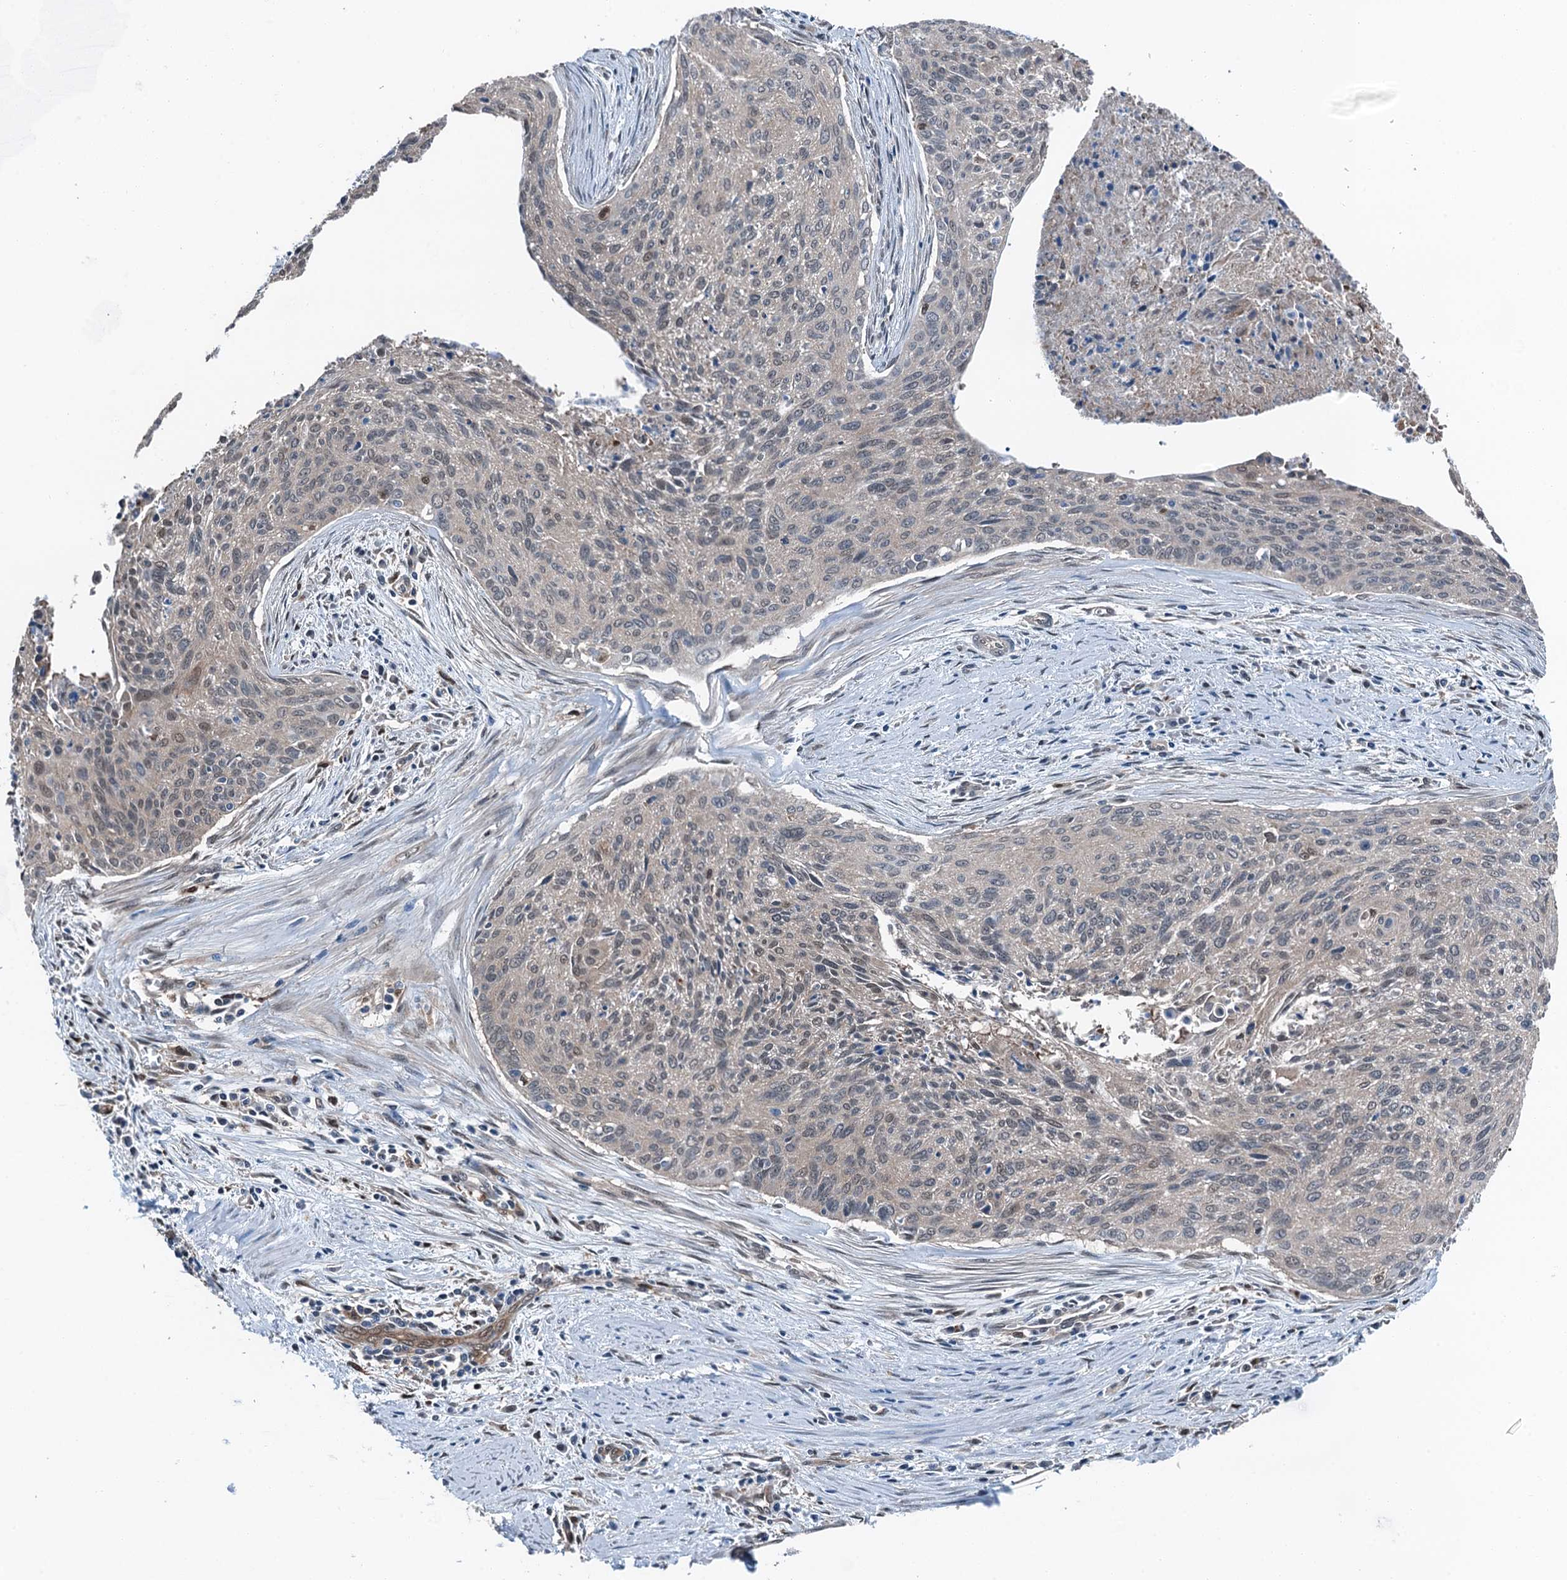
{"staining": {"intensity": "negative", "quantity": "none", "location": "none"}, "tissue": "cervical cancer", "cell_type": "Tumor cells", "image_type": "cancer", "snomed": [{"axis": "morphology", "description": "Squamous cell carcinoma, NOS"}, {"axis": "topography", "description": "Cervix"}], "caption": "The micrograph shows no significant staining in tumor cells of cervical squamous cell carcinoma. (DAB IHC visualized using brightfield microscopy, high magnification).", "gene": "RNH1", "patient": {"sex": "female", "age": 55}}